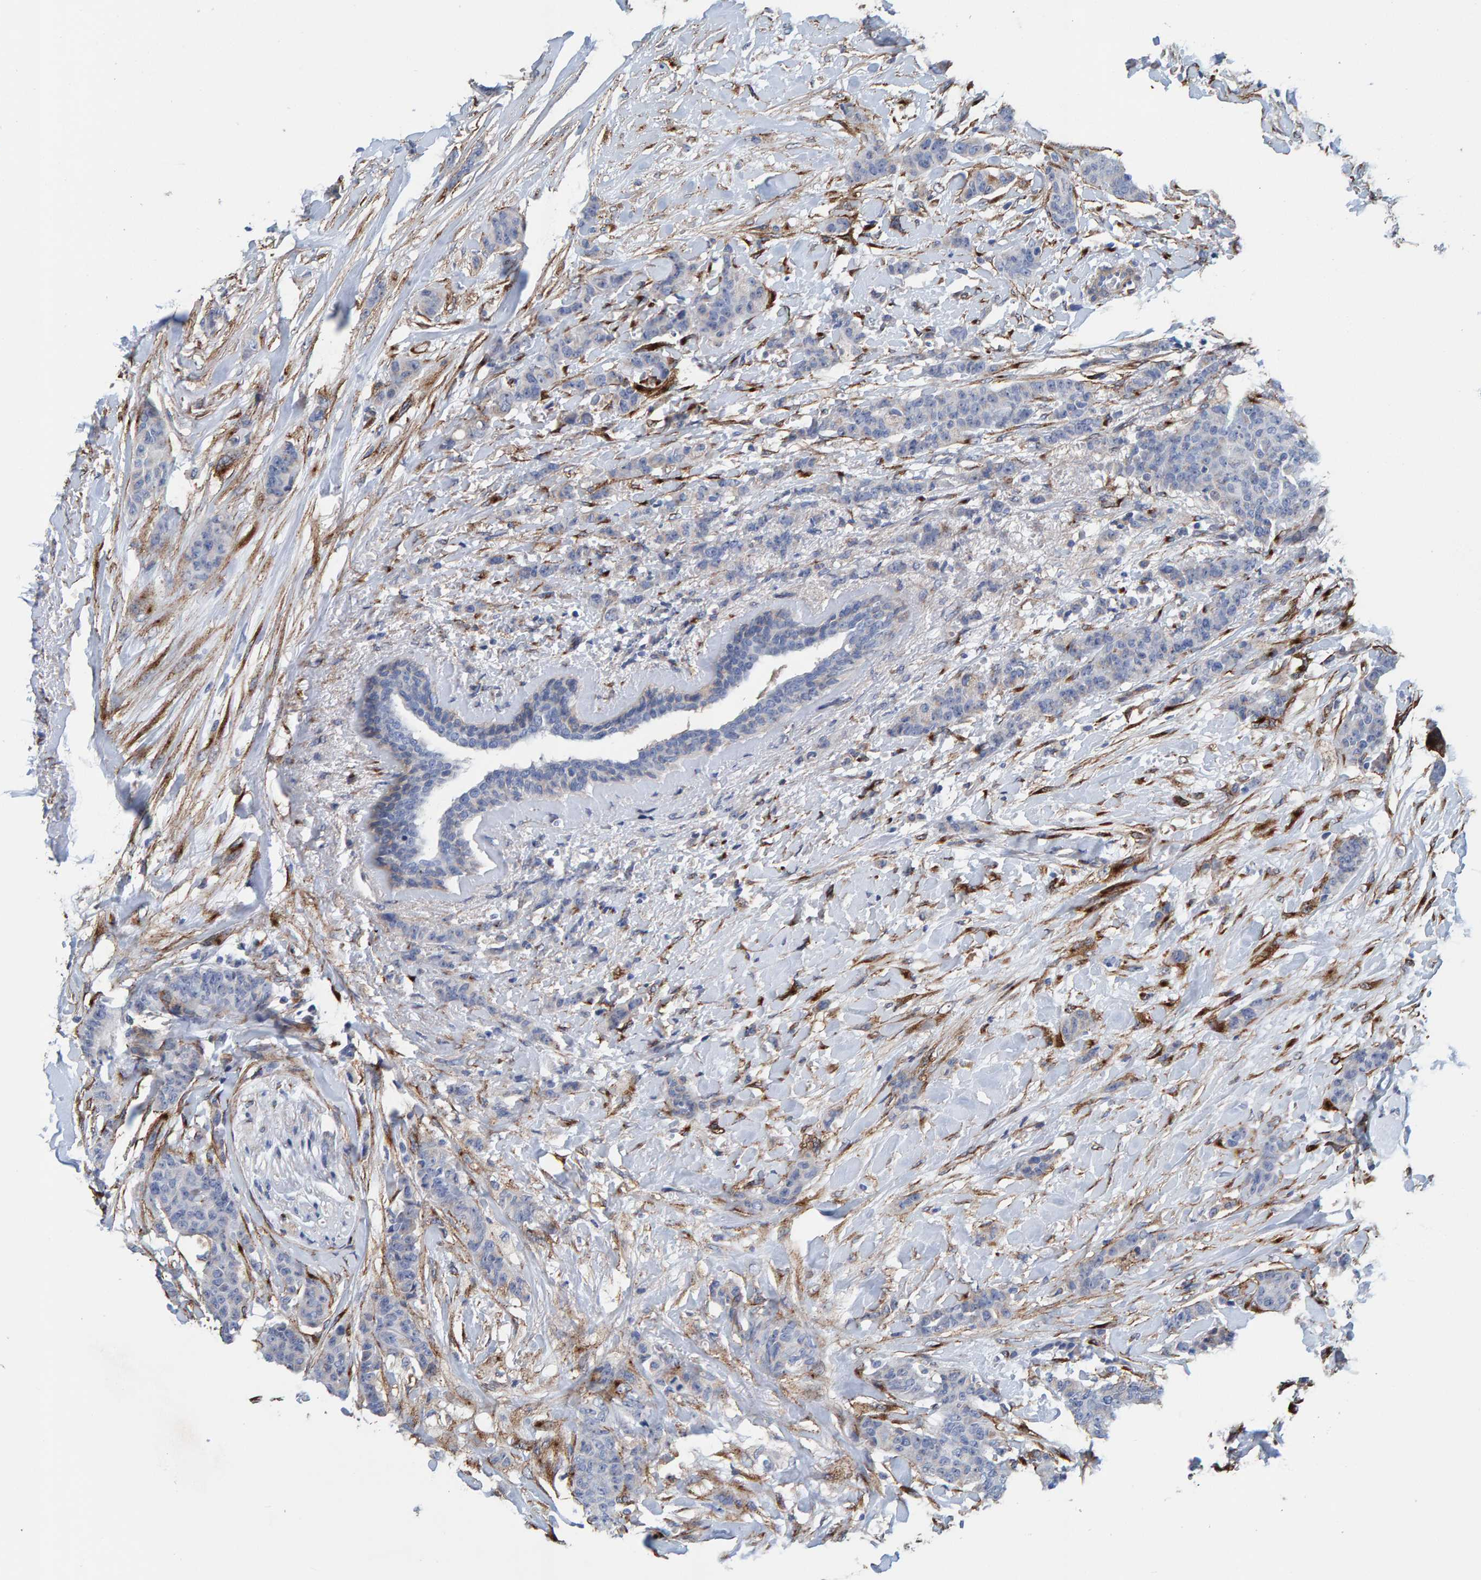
{"staining": {"intensity": "negative", "quantity": "none", "location": "none"}, "tissue": "breast cancer", "cell_type": "Tumor cells", "image_type": "cancer", "snomed": [{"axis": "morphology", "description": "Normal tissue, NOS"}, {"axis": "morphology", "description": "Duct carcinoma"}, {"axis": "topography", "description": "Breast"}], "caption": "Tumor cells show no significant staining in breast cancer (intraductal carcinoma). The staining was performed using DAB to visualize the protein expression in brown, while the nuclei were stained in blue with hematoxylin (Magnification: 20x).", "gene": "LRP1", "patient": {"sex": "female", "age": 40}}